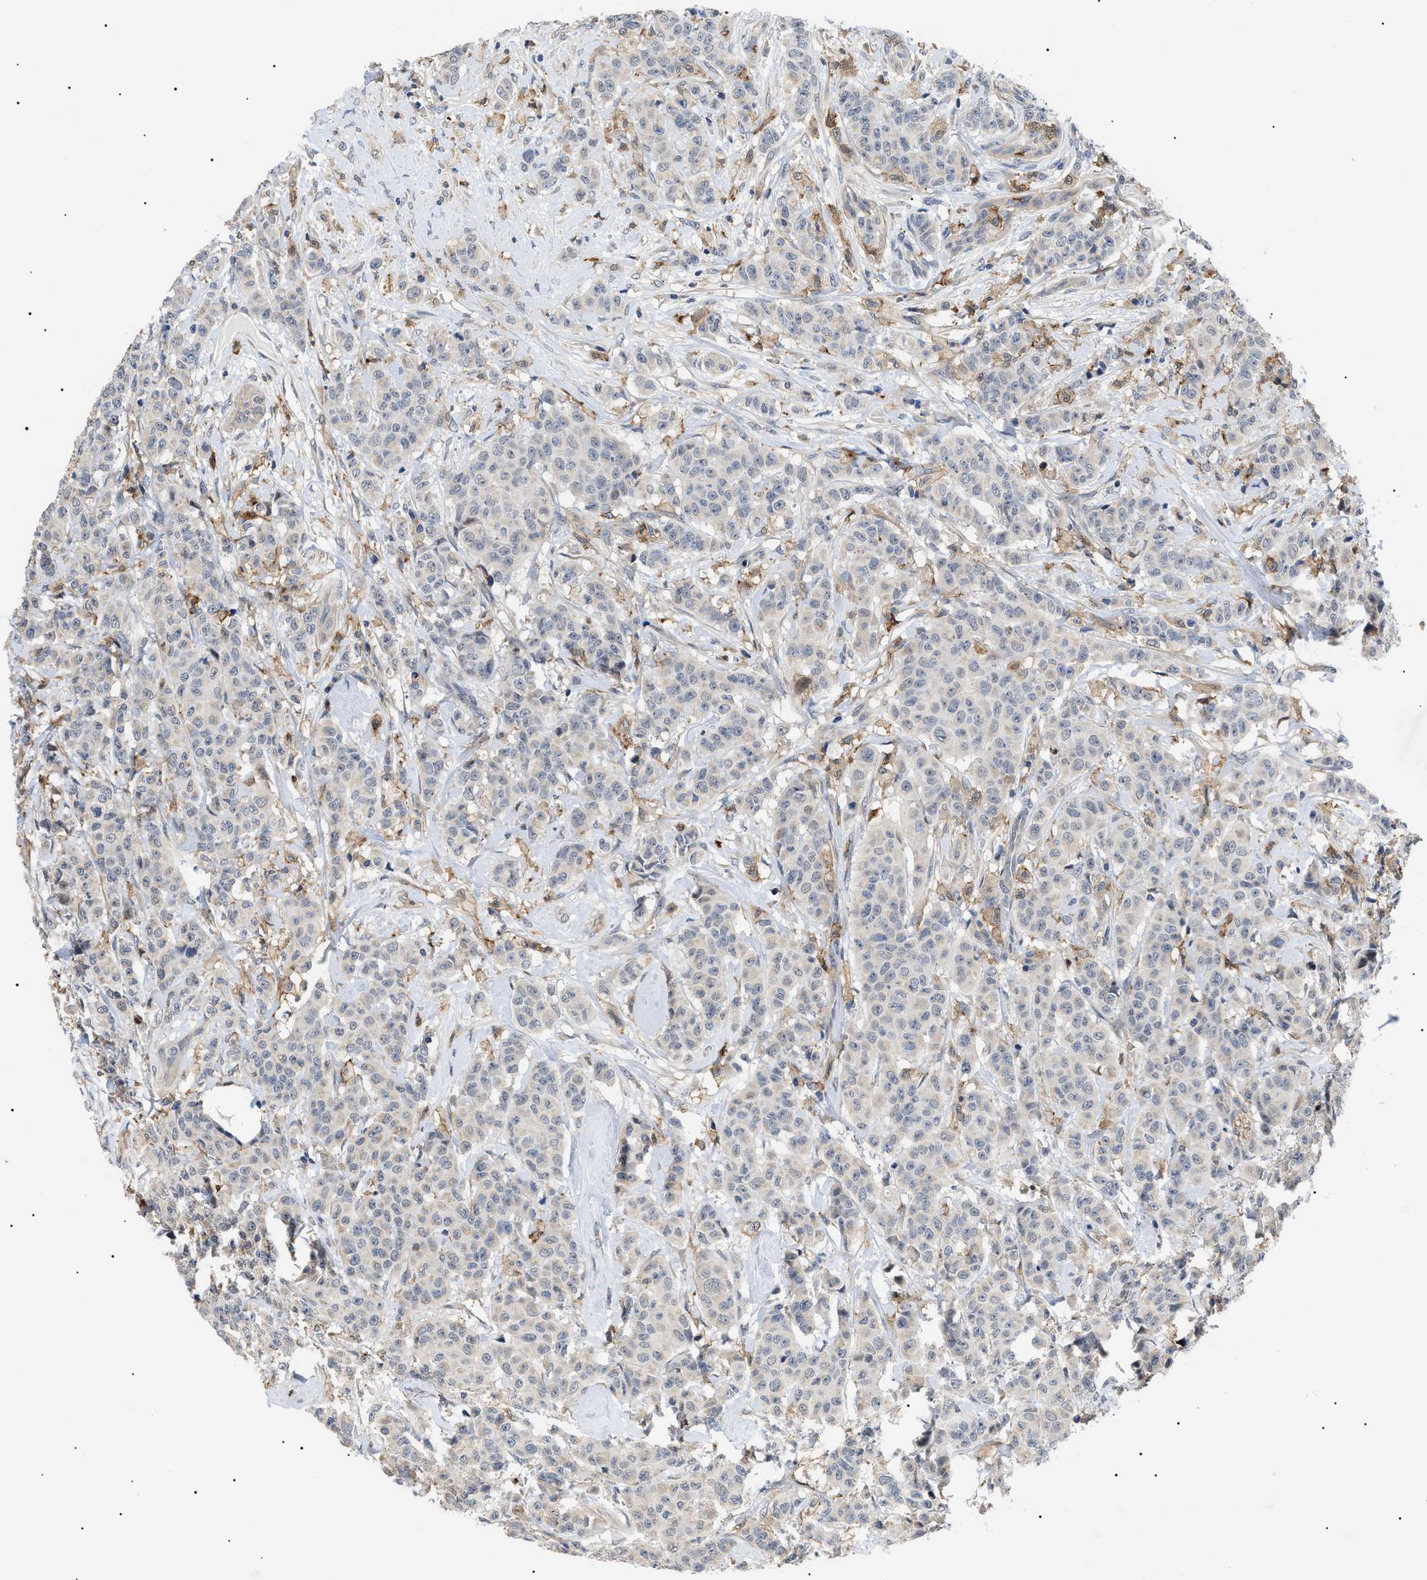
{"staining": {"intensity": "weak", "quantity": "<25%", "location": "cytoplasmic/membranous"}, "tissue": "breast cancer", "cell_type": "Tumor cells", "image_type": "cancer", "snomed": [{"axis": "morphology", "description": "Normal tissue, NOS"}, {"axis": "morphology", "description": "Duct carcinoma"}, {"axis": "topography", "description": "Breast"}], "caption": "An immunohistochemistry (IHC) micrograph of breast cancer is shown. There is no staining in tumor cells of breast cancer.", "gene": "CD300A", "patient": {"sex": "female", "age": 40}}